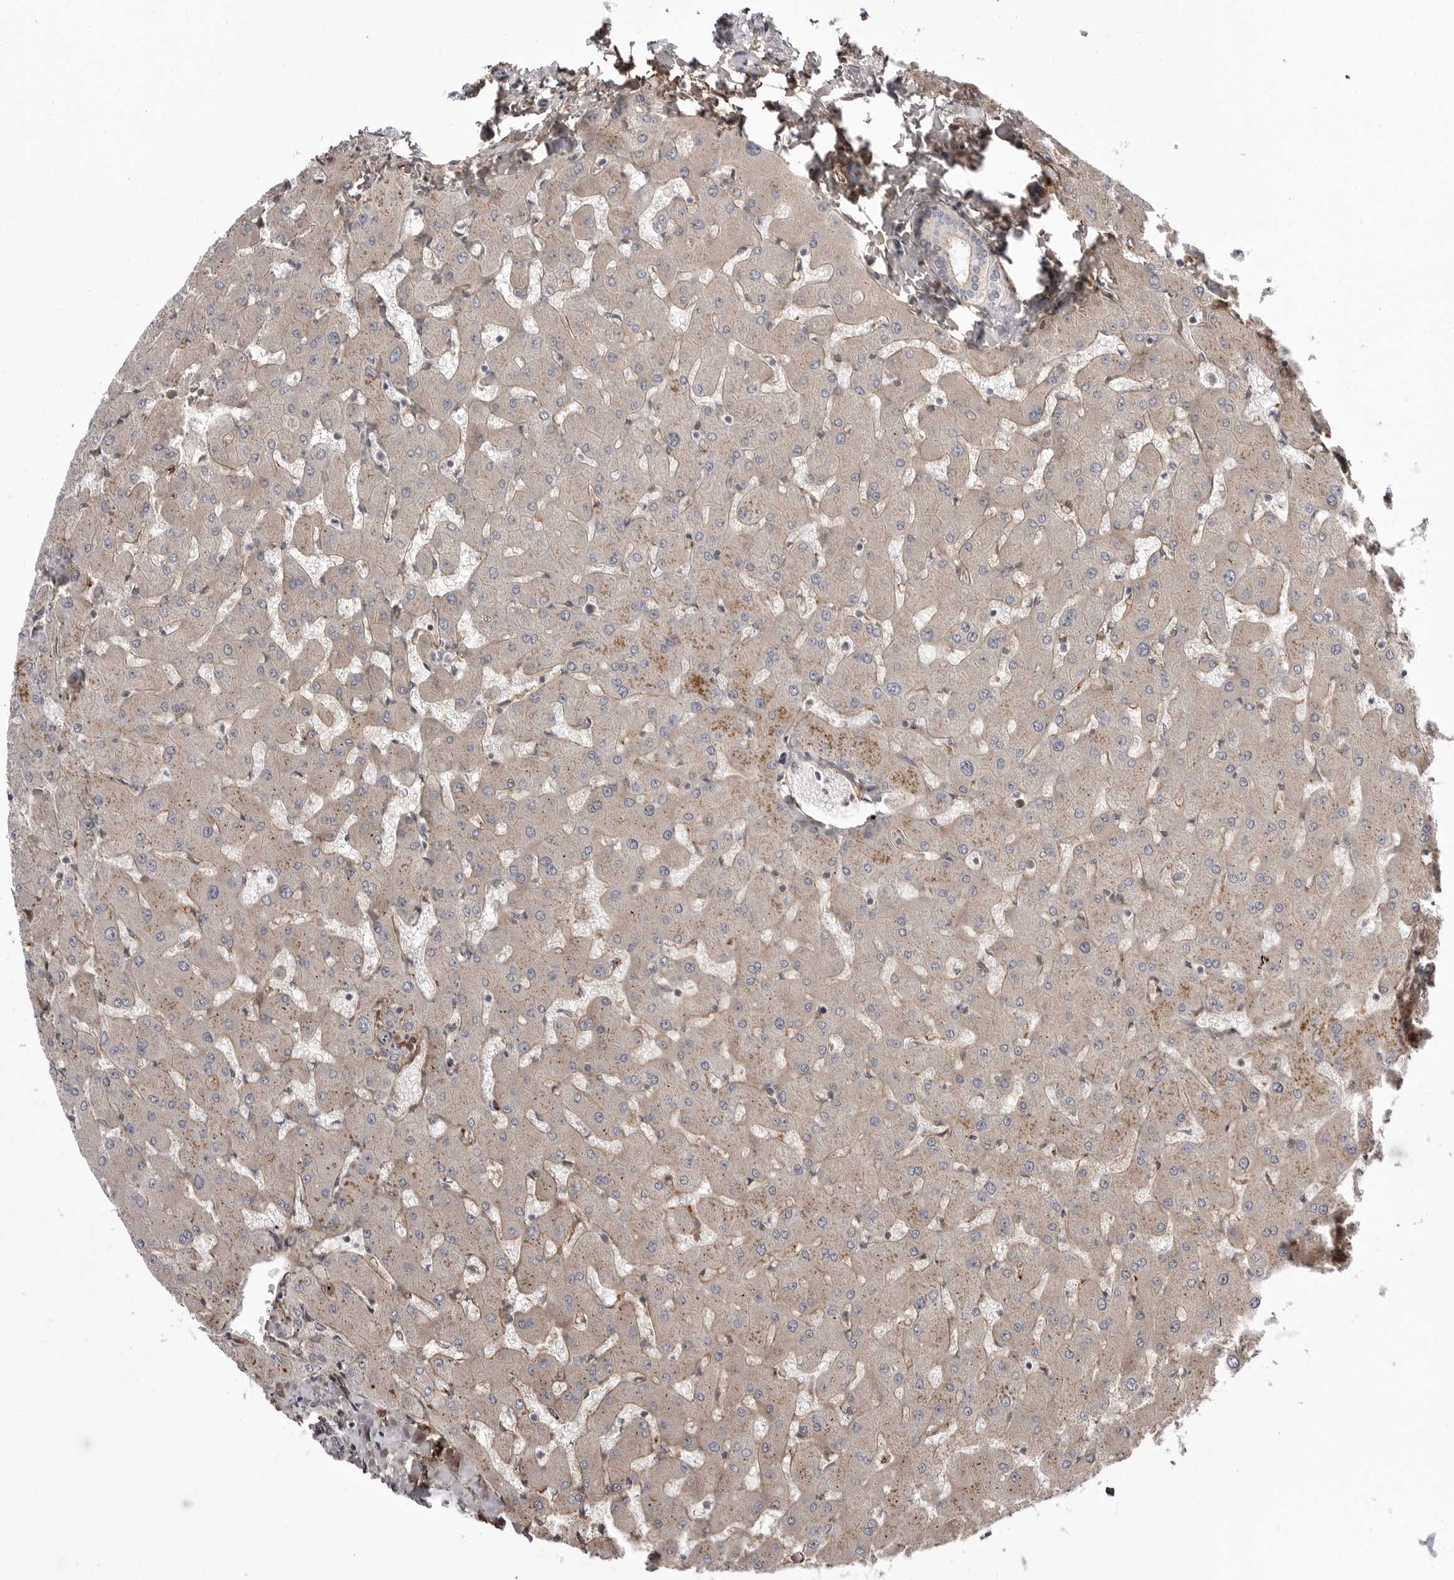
{"staining": {"intensity": "weak", "quantity": "<25%", "location": "cytoplasmic/membranous"}, "tissue": "liver", "cell_type": "Cholangiocytes", "image_type": "normal", "snomed": [{"axis": "morphology", "description": "Normal tissue, NOS"}, {"axis": "topography", "description": "Liver"}], "caption": "A photomicrograph of liver stained for a protein reveals no brown staining in cholangiocytes. (DAB (3,3'-diaminobenzidine) IHC with hematoxylin counter stain).", "gene": "ARL5A", "patient": {"sex": "female", "age": 63}}